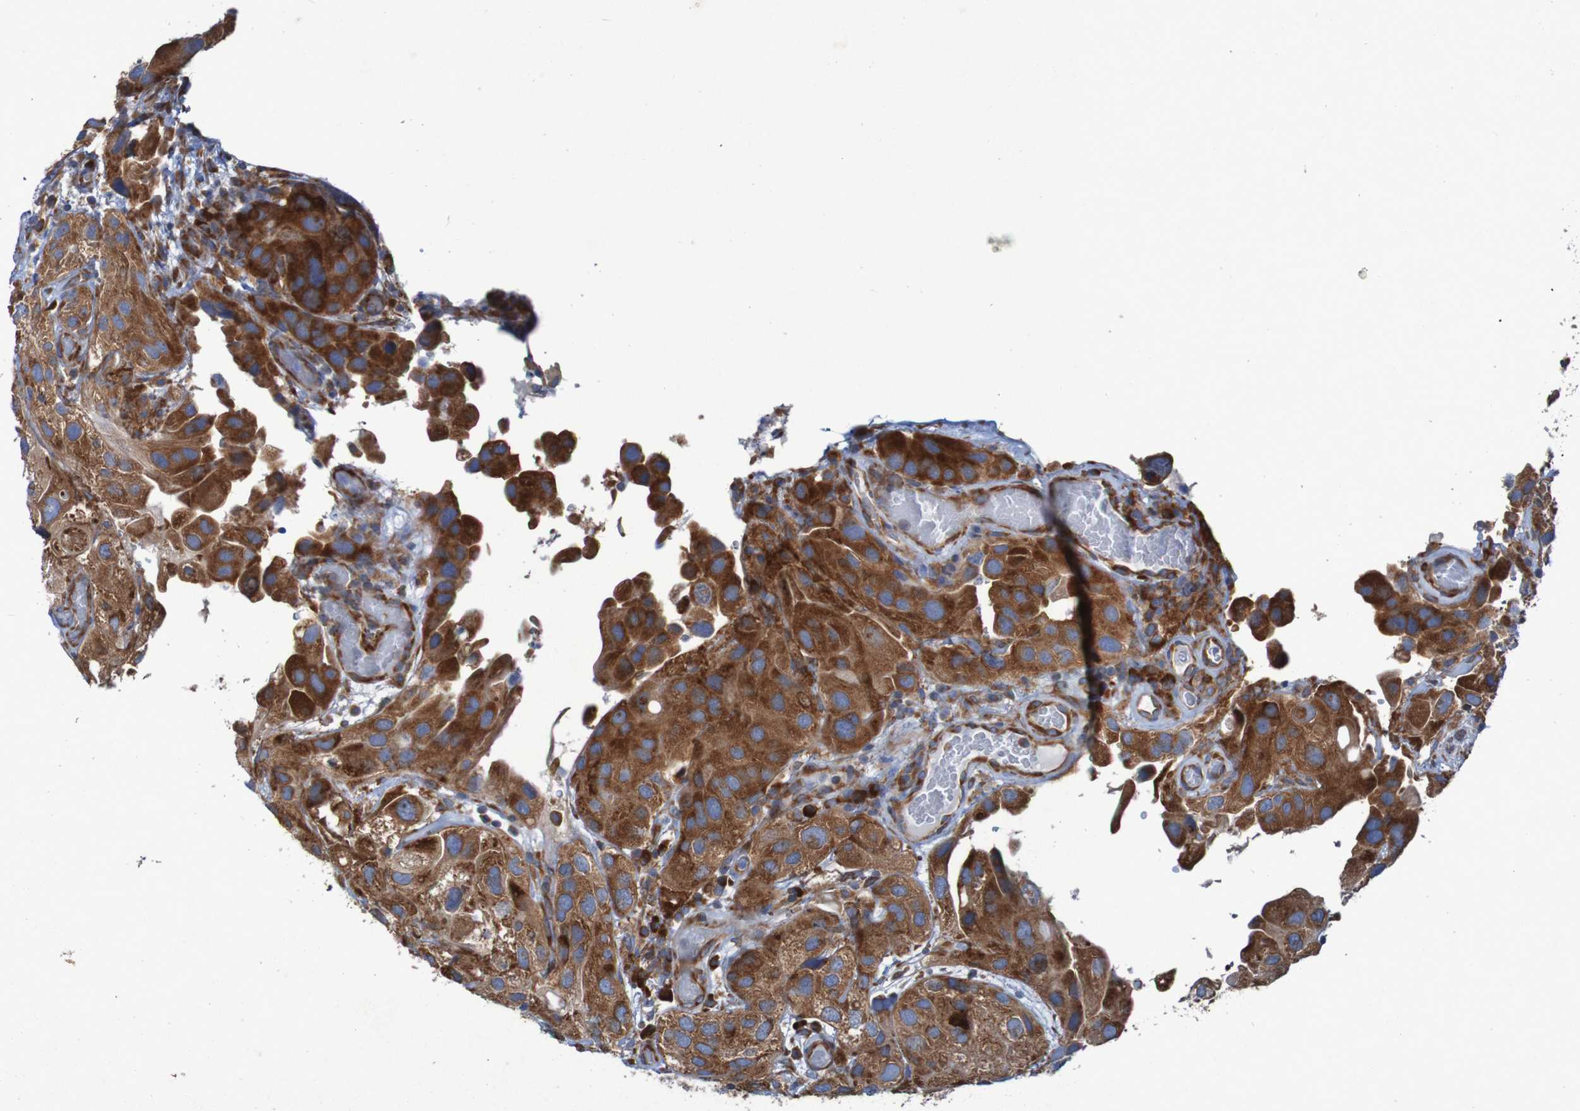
{"staining": {"intensity": "strong", "quantity": ">75%", "location": "cytoplasmic/membranous"}, "tissue": "urothelial cancer", "cell_type": "Tumor cells", "image_type": "cancer", "snomed": [{"axis": "morphology", "description": "Urothelial carcinoma, High grade"}, {"axis": "topography", "description": "Urinary bladder"}], "caption": "The micrograph reveals staining of high-grade urothelial carcinoma, revealing strong cytoplasmic/membranous protein staining (brown color) within tumor cells. (IHC, brightfield microscopy, high magnification).", "gene": "RPL10", "patient": {"sex": "female", "age": 64}}